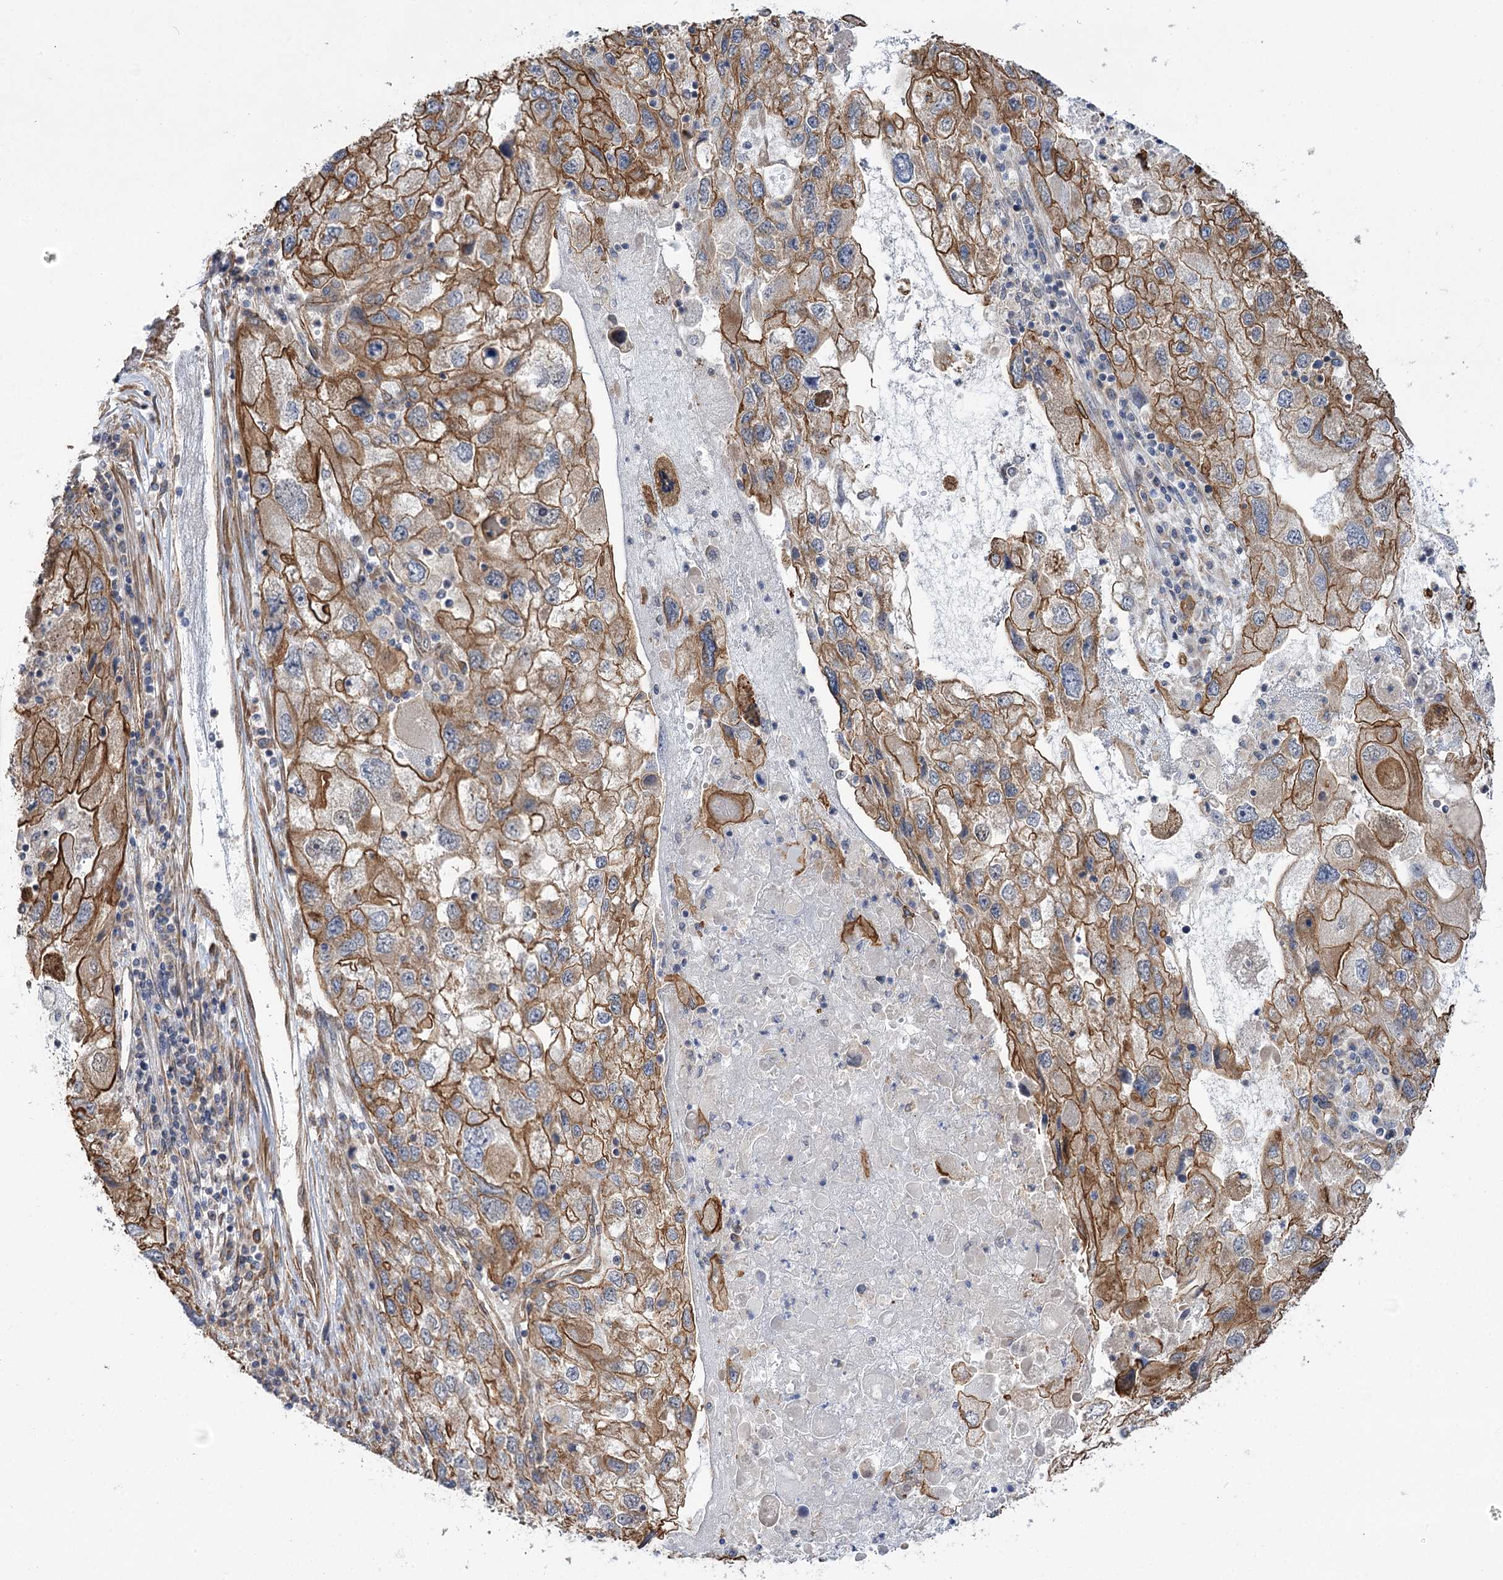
{"staining": {"intensity": "moderate", "quantity": ">75%", "location": "cytoplasmic/membranous"}, "tissue": "endometrial cancer", "cell_type": "Tumor cells", "image_type": "cancer", "snomed": [{"axis": "morphology", "description": "Adenocarcinoma, NOS"}, {"axis": "topography", "description": "Endometrium"}], "caption": "Endometrial cancer stained with a protein marker shows moderate staining in tumor cells.", "gene": "SH3BP5L", "patient": {"sex": "female", "age": 49}}